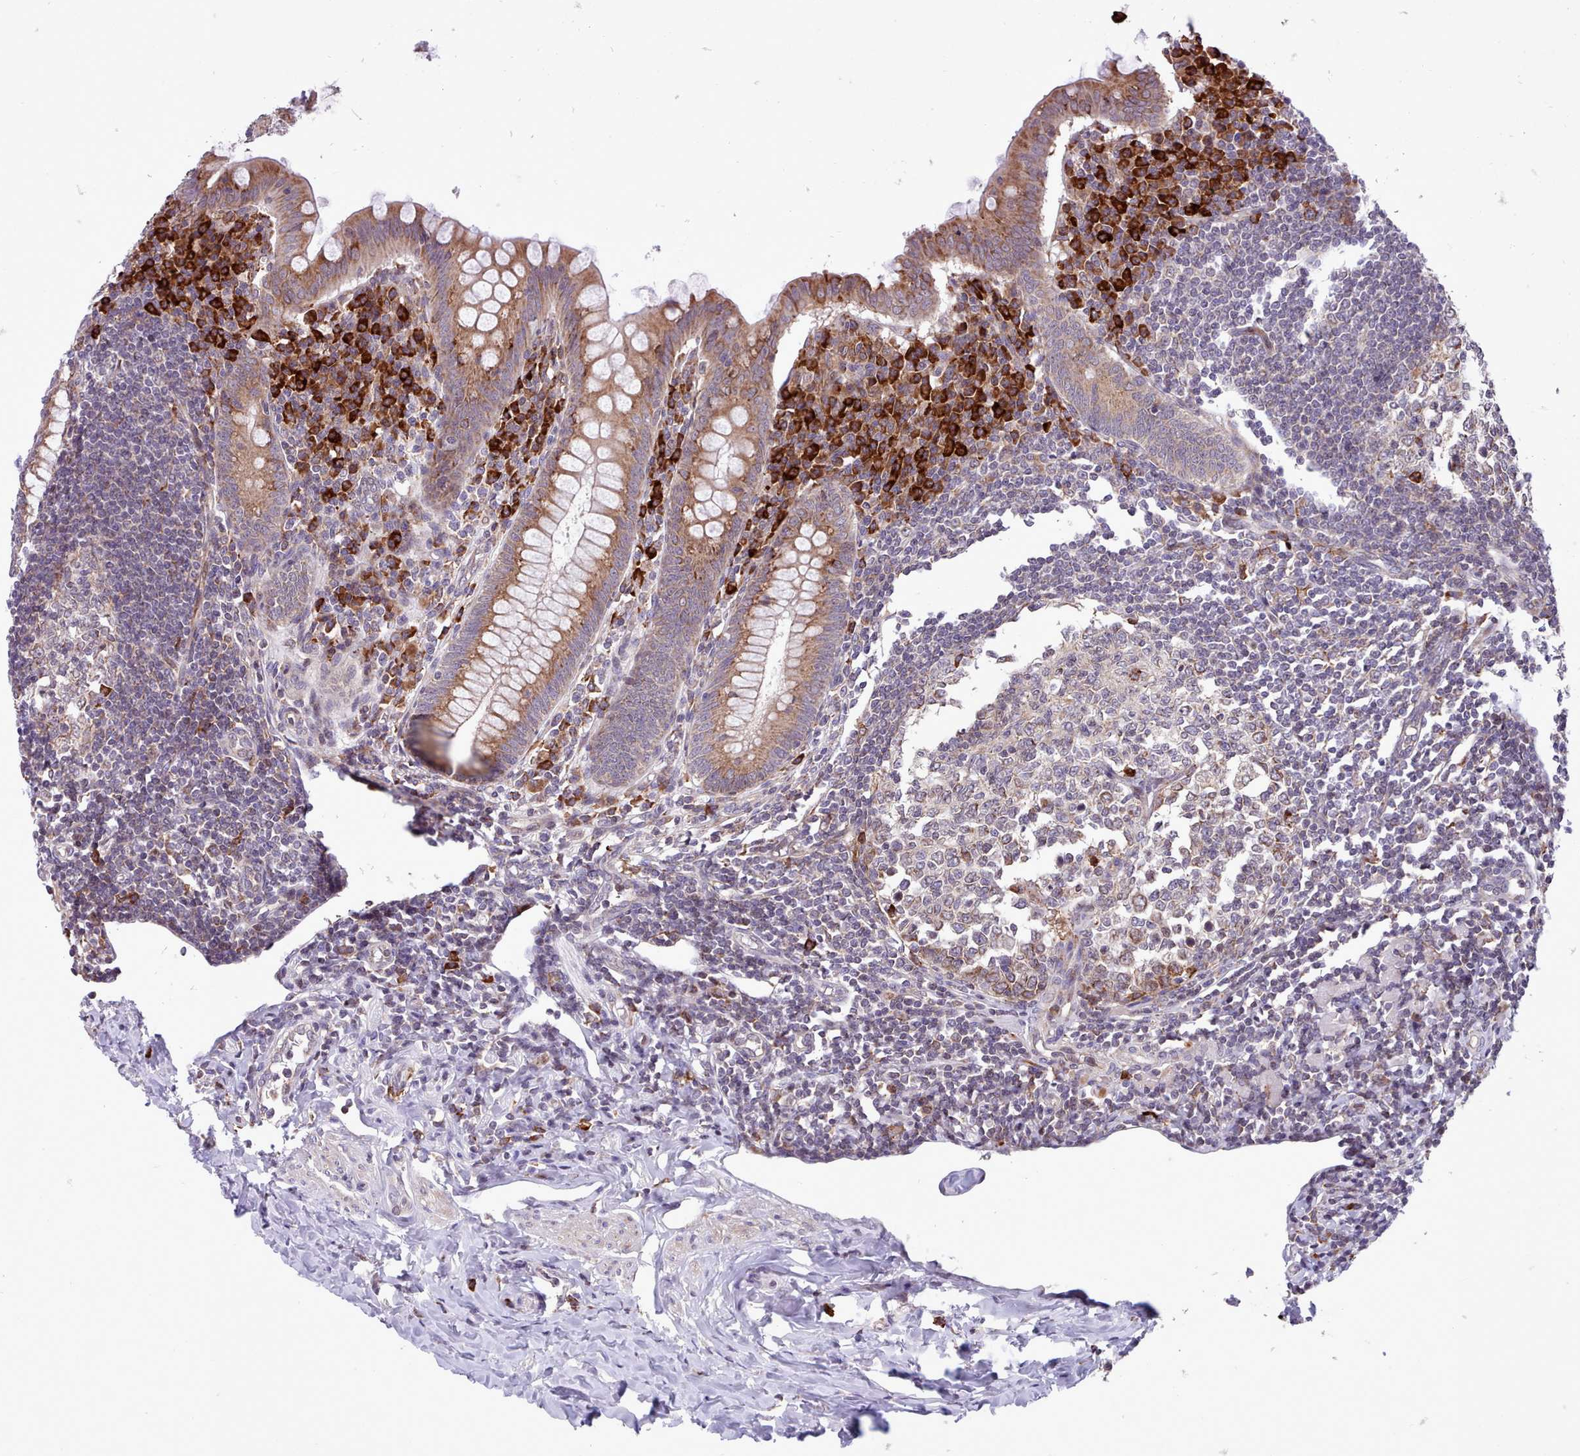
{"staining": {"intensity": "moderate", "quantity": ">75%", "location": "cytoplasmic/membranous"}, "tissue": "appendix", "cell_type": "Glandular cells", "image_type": "normal", "snomed": [{"axis": "morphology", "description": "Normal tissue, NOS"}, {"axis": "topography", "description": "Appendix"}], "caption": "Brown immunohistochemical staining in unremarkable human appendix reveals moderate cytoplasmic/membranous expression in about >75% of glandular cells. (DAB (3,3'-diaminobenzidine) = brown stain, brightfield microscopy at high magnification).", "gene": "TTLL3", "patient": {"sex": "female", "age": 33}}